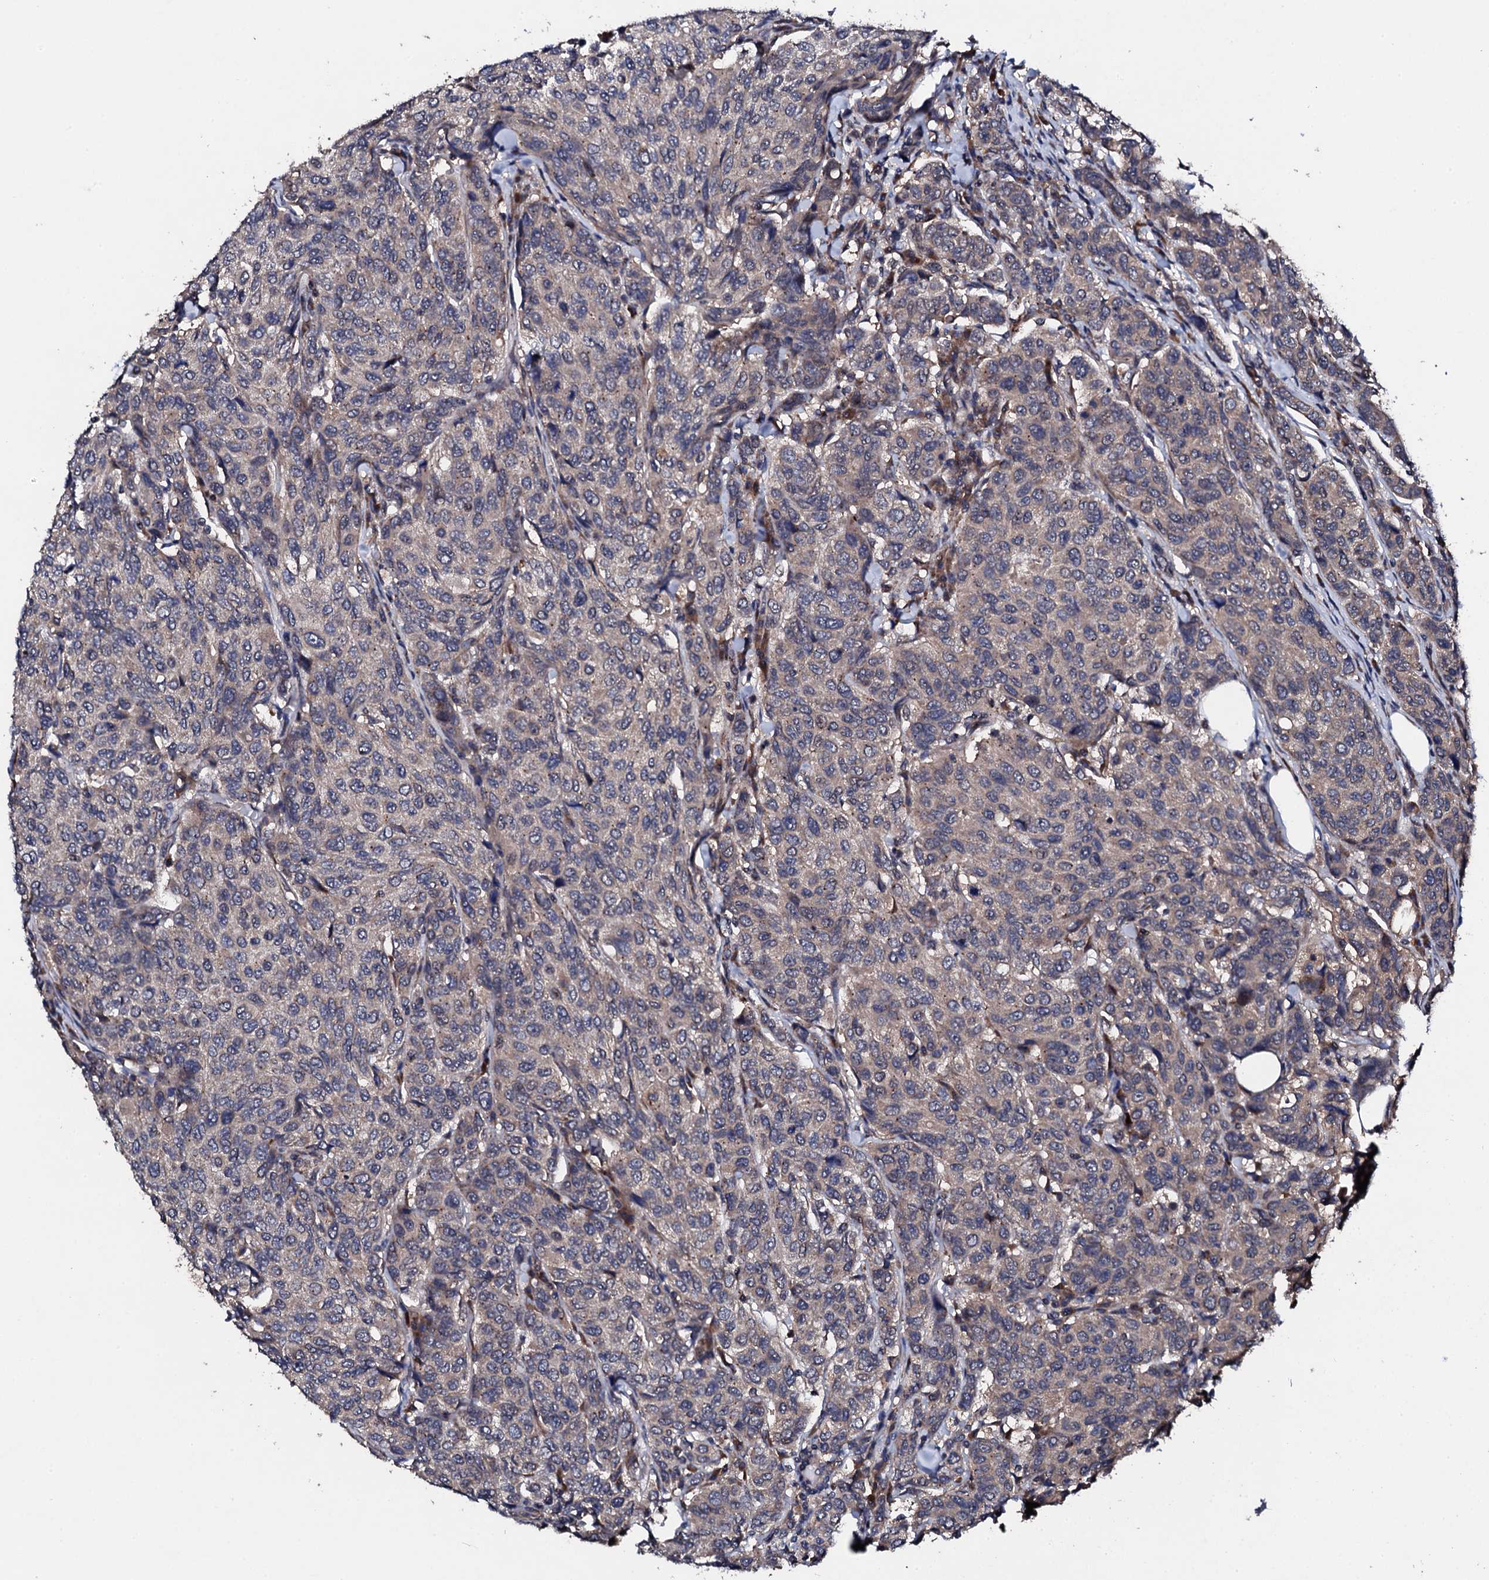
{"staining": {"intensity": "negative", "quantity": "none", "location": "none"}, "tissue": "breast cancer", "cell_type": "Tumor cells", "image_type": "cancer", "snomed": [{"axis": "morphology", "description": "Duct carcinoma"}, {"axis": "topography", "description": "Breast"}], "caption": "Infiltrating ductal carcinoma (breast) stained for a protein using immunohistochemistry (IHC) shows no positivity tumor cells.", "gene": "IP6K1", "patient": {"sex": "female", "age": 55}}